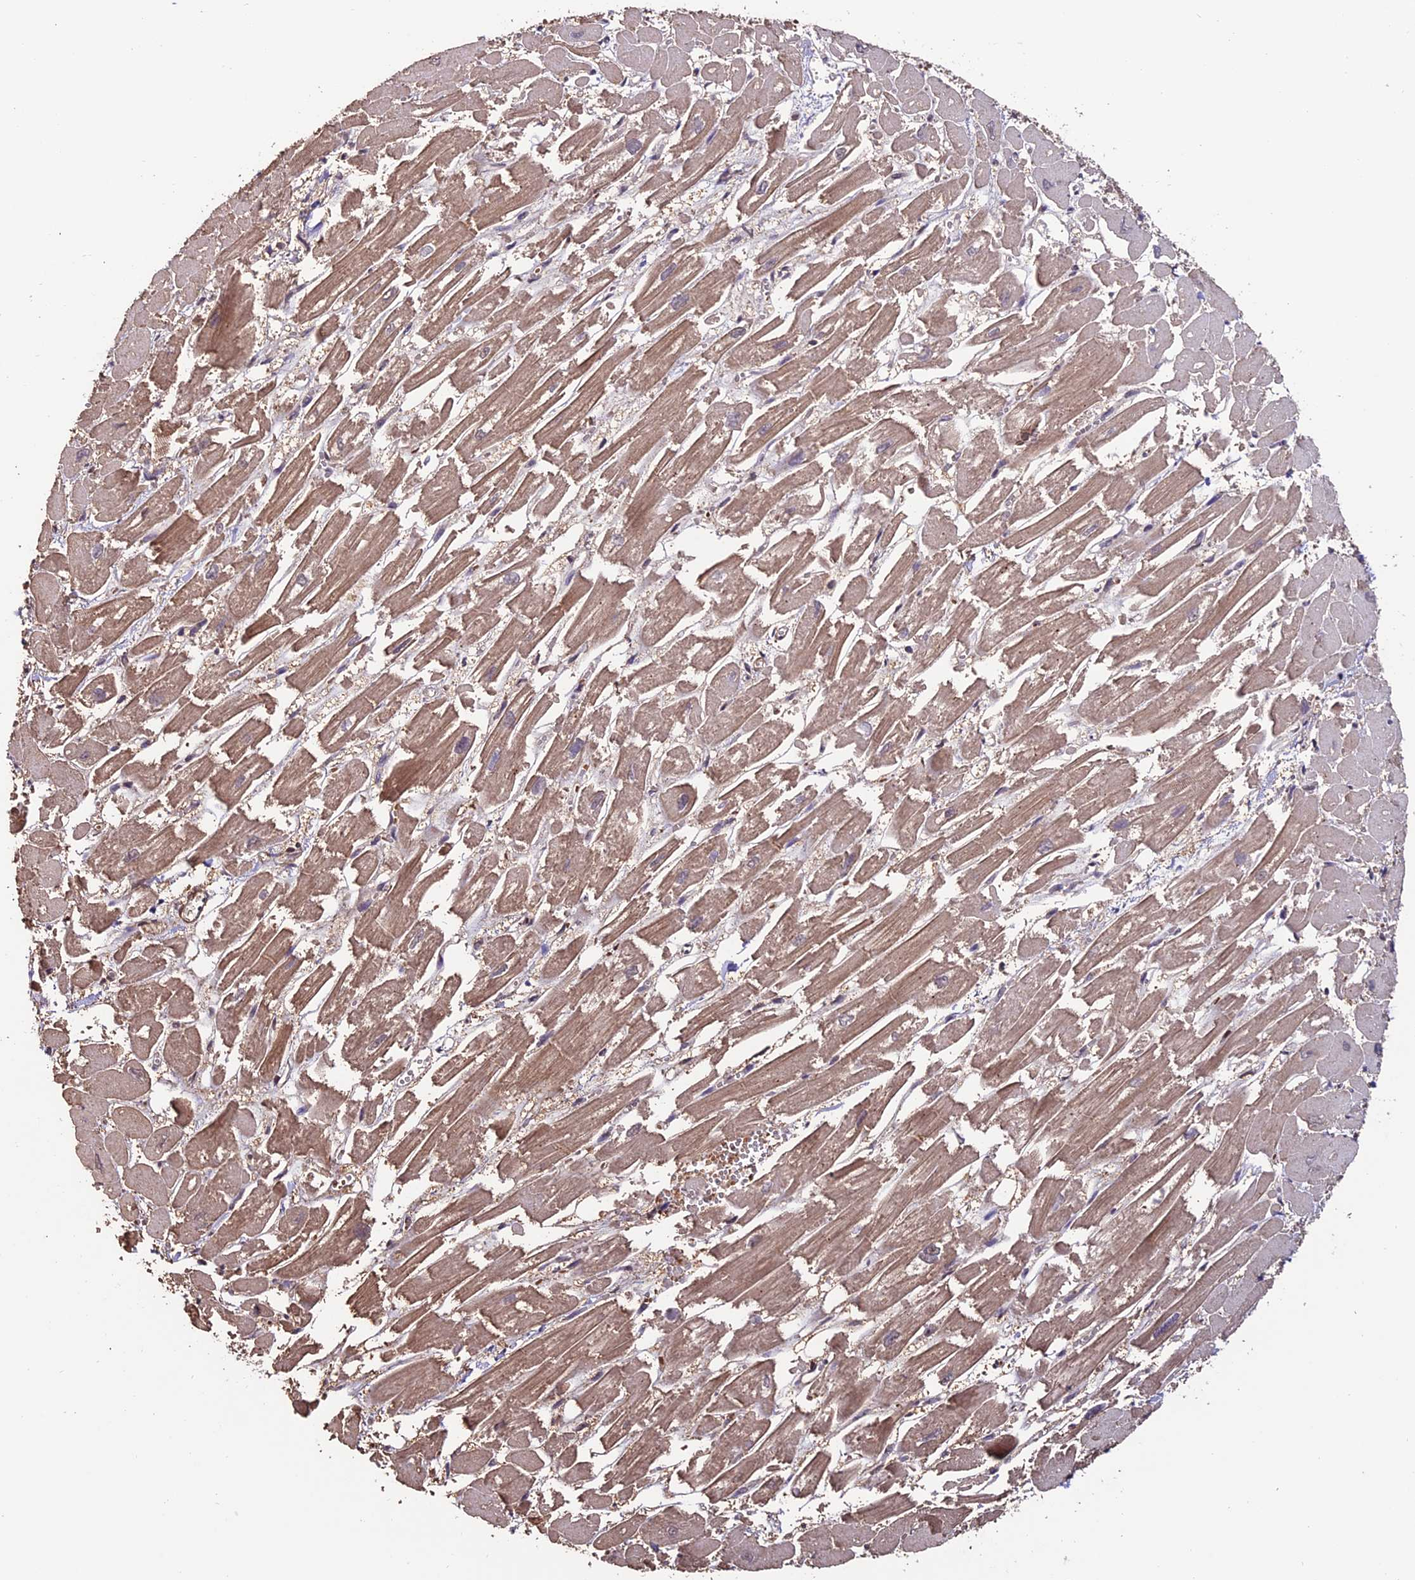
{"staining": {"intensity": "moderate", "quantity": "25%-75%", "location": "cytoplasmic/membranous"}, "tissue": "heart muscle", "cell_type": "Cardiomyocytes", "image_type": "normal", "snomed": [{"axis": "morphology", "description": "Normal tissue, NOS"}, {"axis": "topography", "description": "Heart"}], "caption": "Protein expression analysis of benign heart muscle shows moderate cytoplasmic/membranous positivity in about 25%-75% of cardiomyocytes. (DAB IHC with brightfield microscopy, high magnification).", "gene": "CABIN1", "patient": {"sex": "male", "age": 54}}